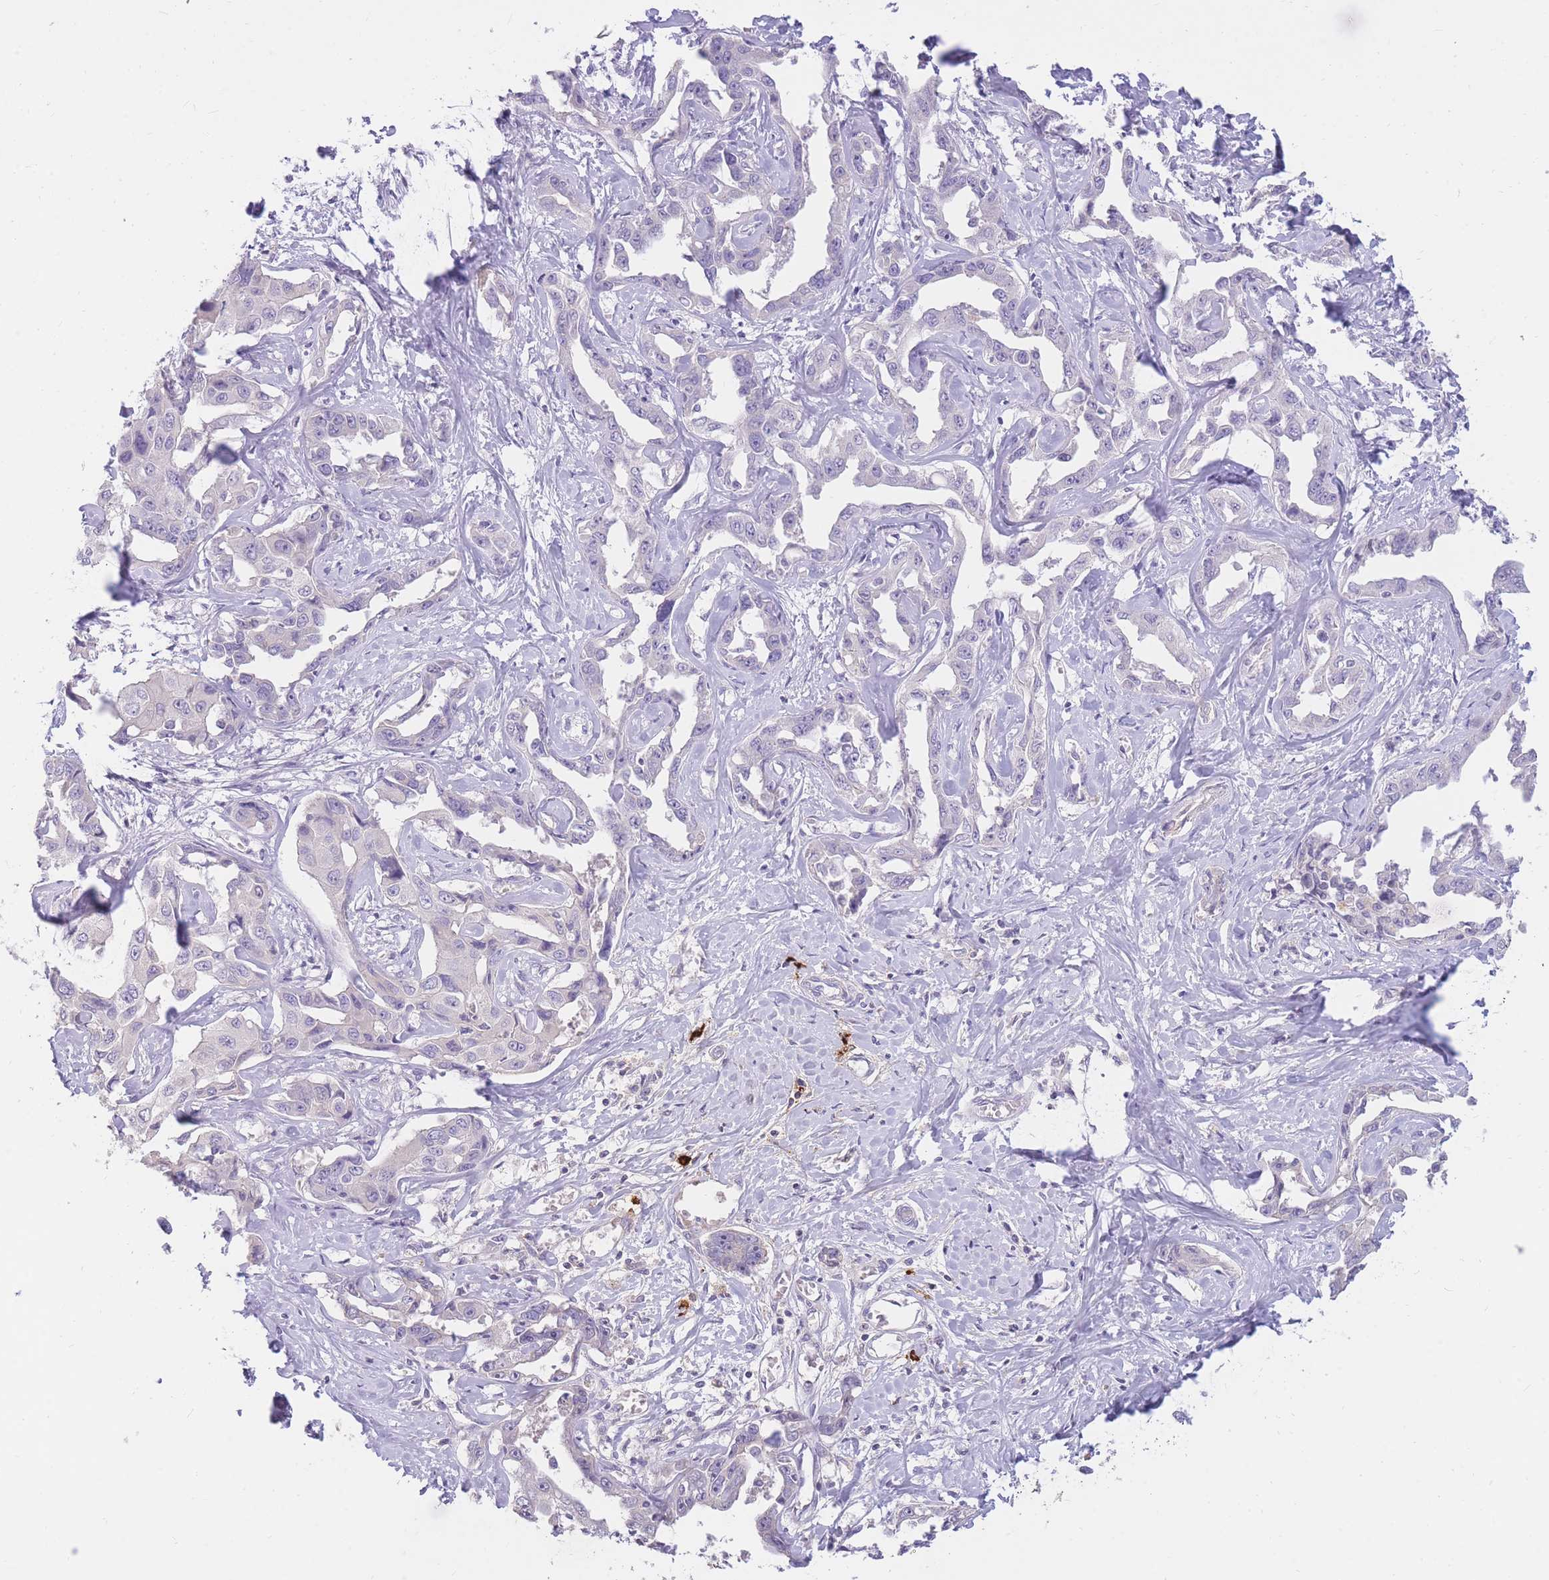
{"staining": {"intensity": "negative", "quantity": "none", "location": "none"}, "tissue": "liver cancer", "cell_type": "Tumor cells", "image_type": "cancer", "snomed": [{"axis": "morphology", "description": "Cholangiocarcinoma"}, {"axis": "topography", "description": "Liver"}], "caption": "Tumor cells show no significant protein expression in cholangiocarcinoma (liver).", "gene": "TPSD1", "patient": {"sex": "male", "age": 59}}